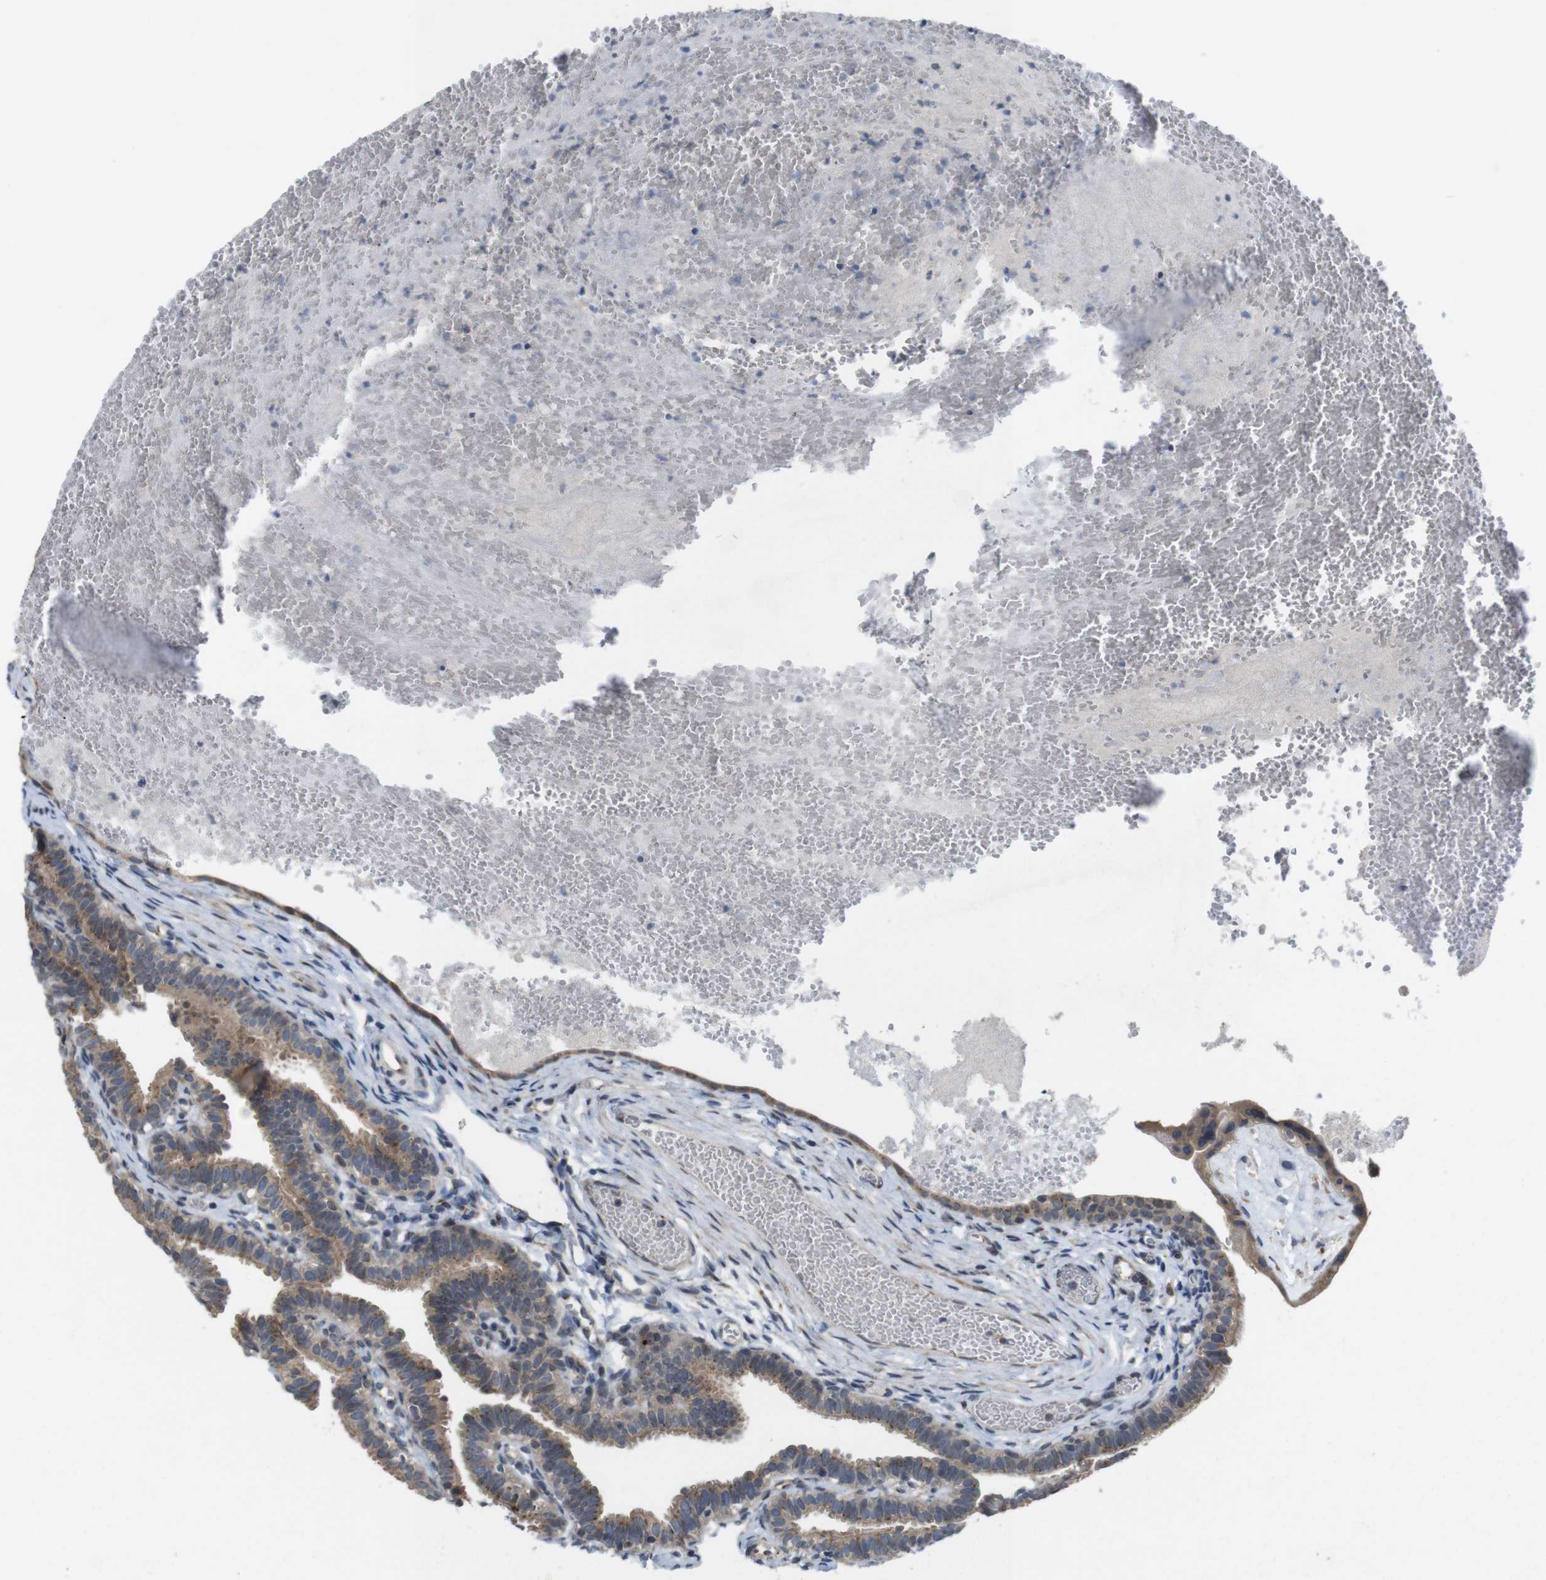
{"staining": {"intensity": "moderate", "quantity": ">75%", "location": "cytoplasmic/membranous"}, "tissue": "fallopian tube", "cell_type": "Glandular cells", "image_type": "normal", "snomed": [{"axis": "morphology", "description": "Normal tissue, NOS"}, {"axis": "topography", "description": "Fallopian tube"}, {"axis": "topography", "description": "Placenta"}], "caption": "DAB immunohistochemical staining of unremarkable fallopian tube demonstrates moderate cytoplasmic/membranous protein expression in approximately >75% of glandular cells. The protein of interest is shown in brown color, while the nuclei are stained blue.", "gene": "EFCAB14", "patient": {"sex": "female", "age": 34}}